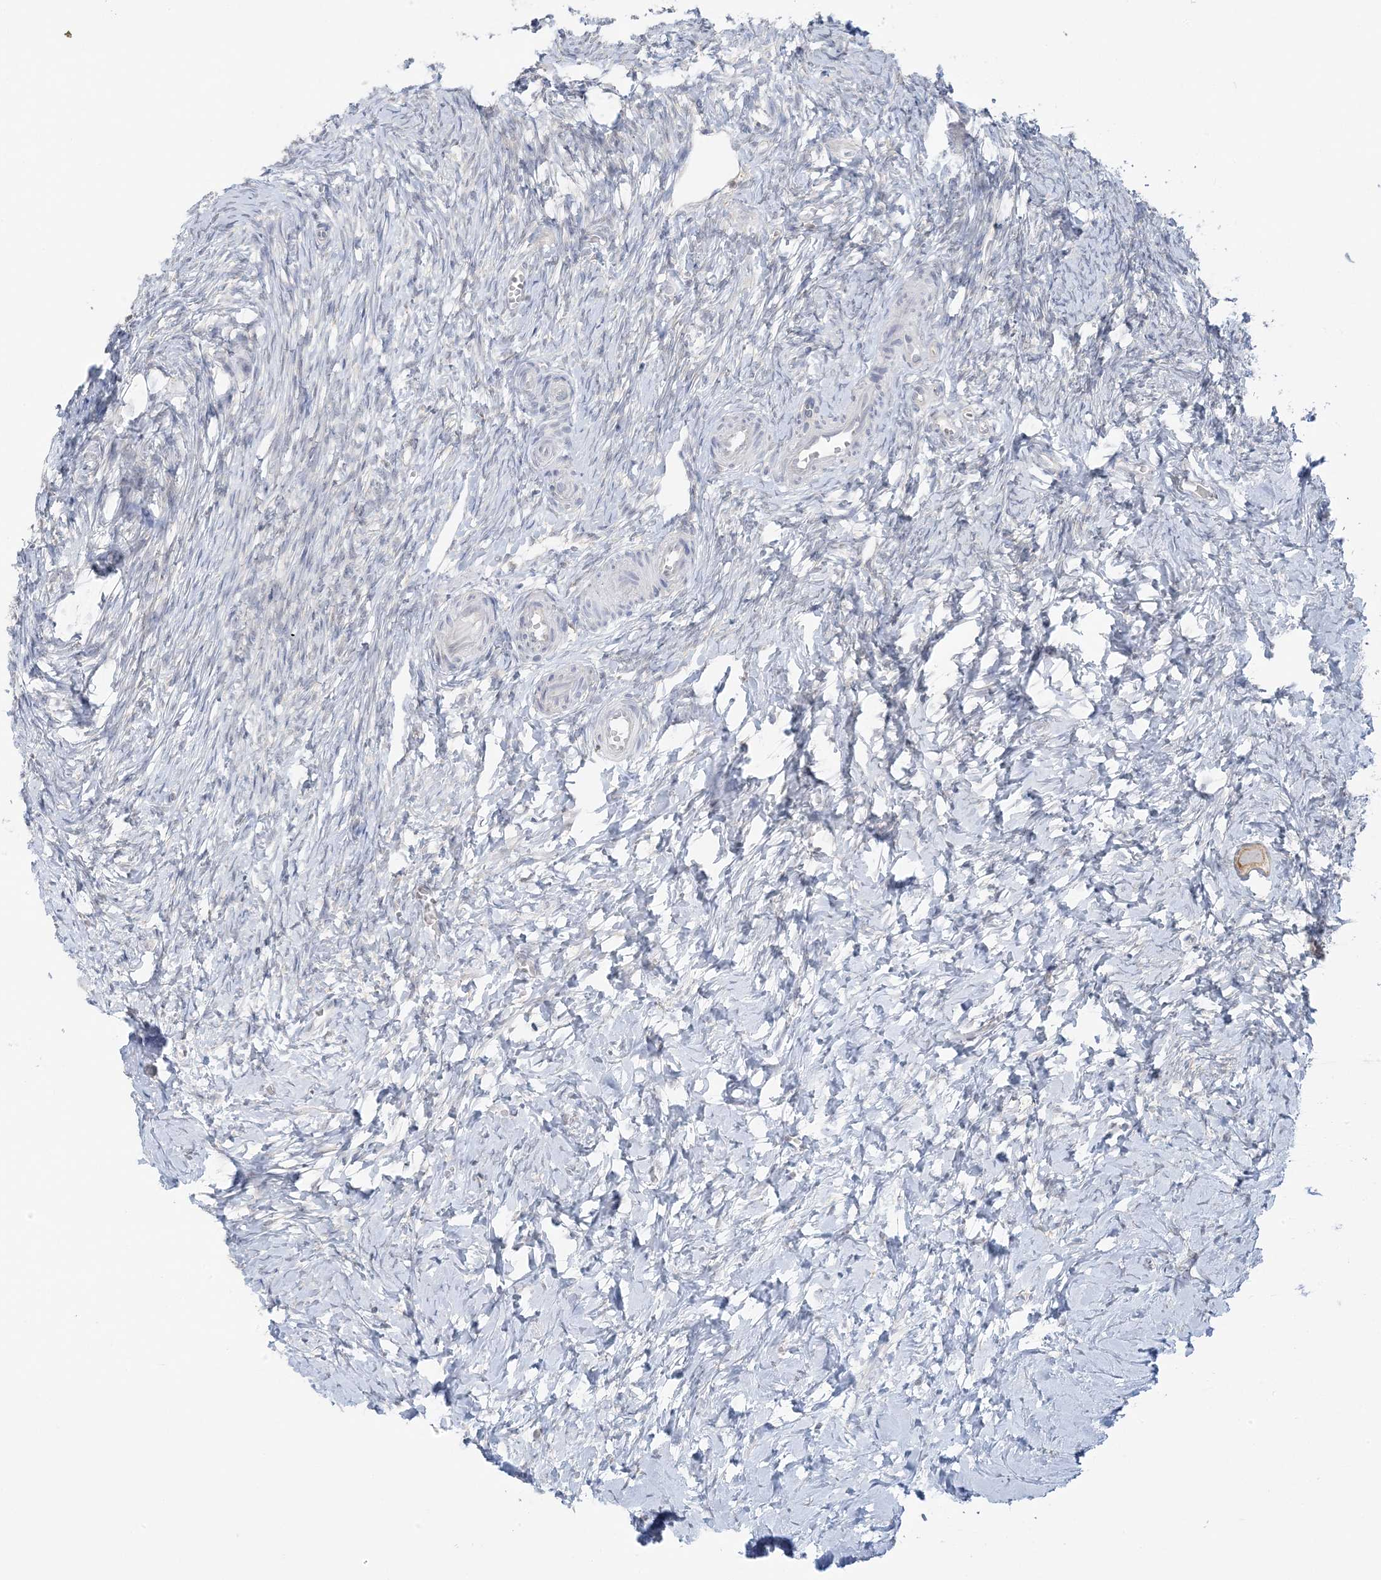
{"staining": {"intensity": "moderate", "quantity": ">75%", "location": "cytoplasmic/membranous"}, "tissue": "ovary", "cell_type": "Follicle cells", "image_type": "normal", "snomed": [{"axis": "morphology", "description": "Normal tissue, NOS"}, {"axis": "topography", "description": "Ovary"}], "caption": "High-power microscopy captured an immunohistochemistry micrograph of benign ovary, revealing moderate cytoplasmic/membranous positivity in about >75% of follicle cells. The protein is shown in brown color, while the nuclei are stained blue.", "gene": "EEFSEC", "patient": {"sex": "female", "age": 27}}